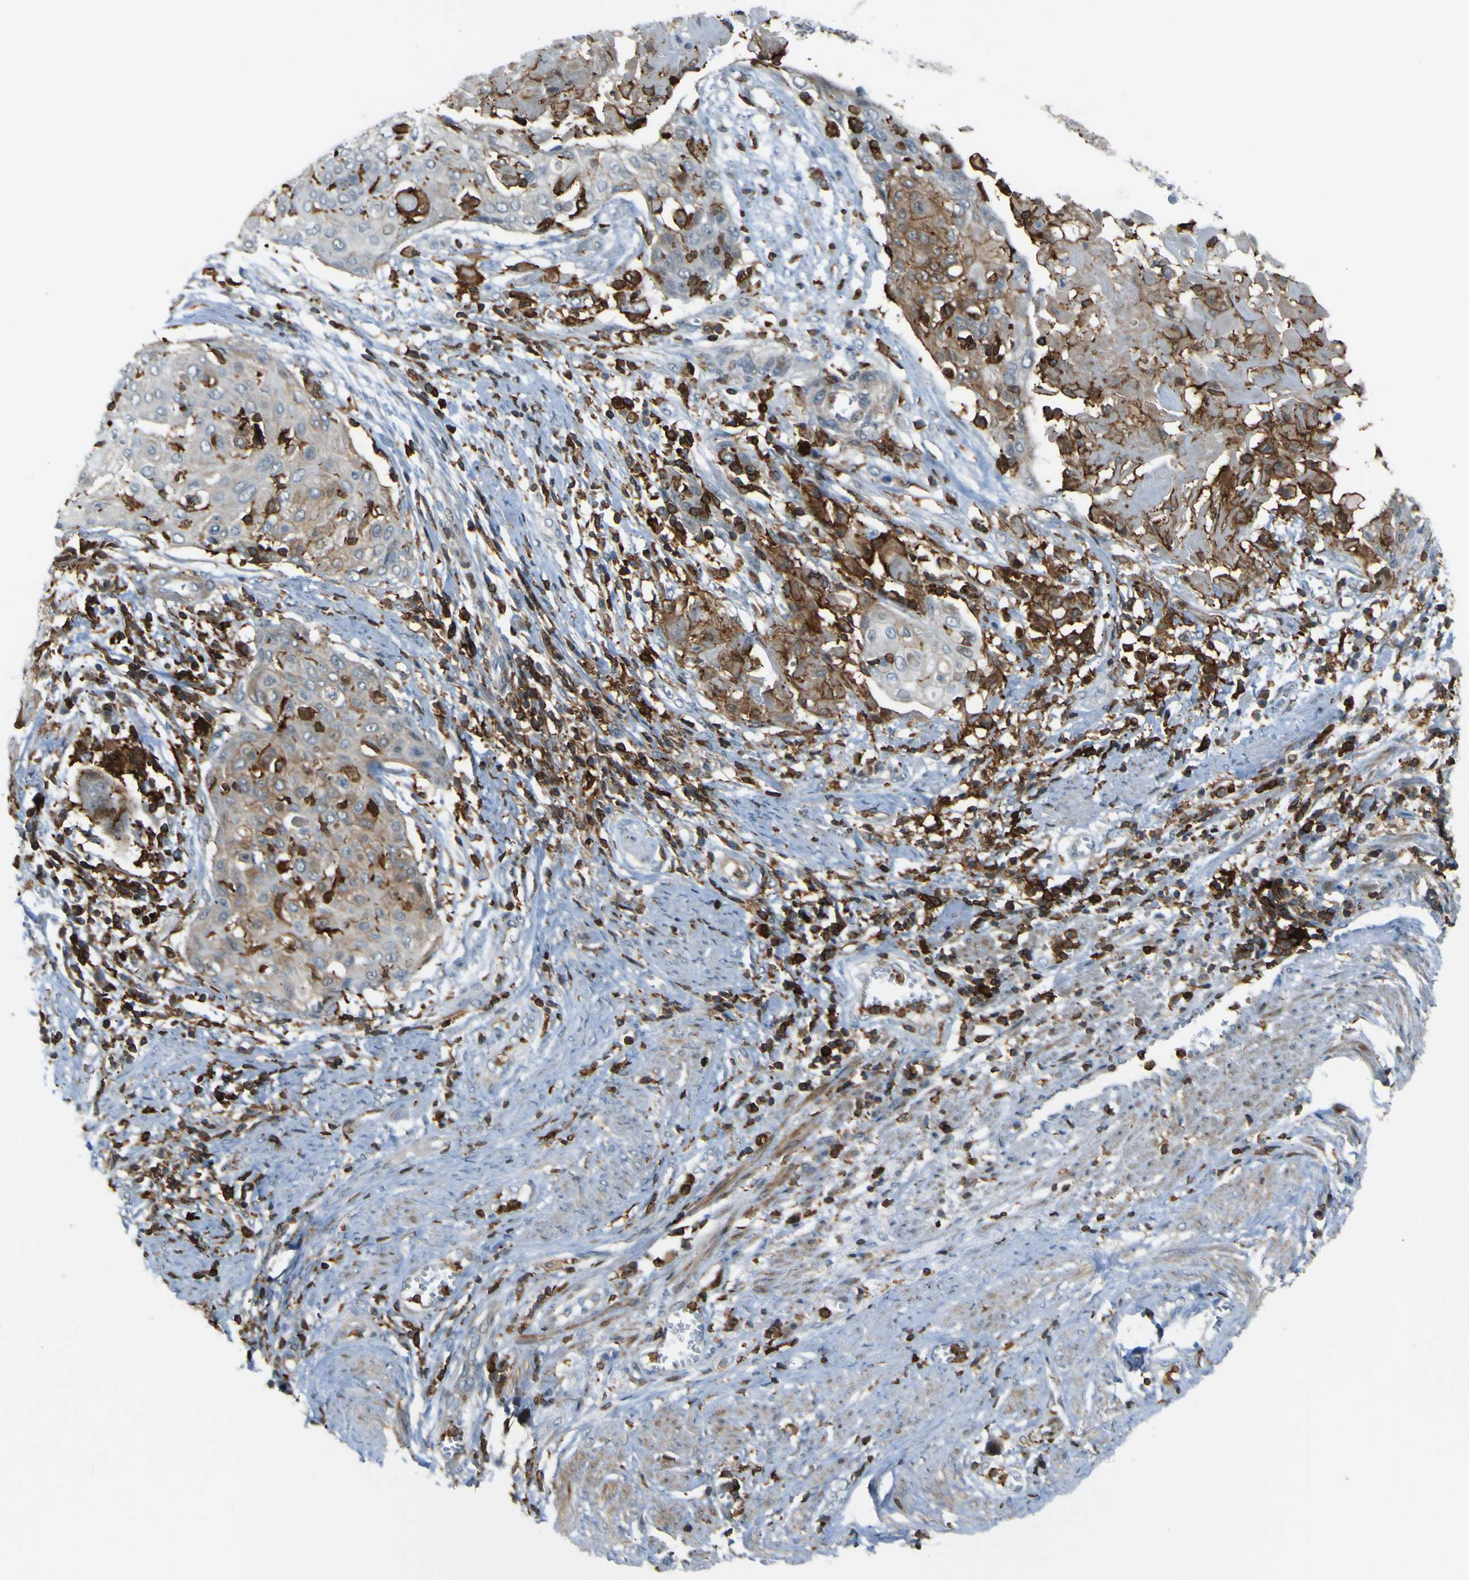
{"staining": {"intensity": "weak", "quantity": "<25%", "location": "cytoplasmic/membranous"}, "tissue": "cervical cancer", "cell_type": "Tumor cells", "image_type": "cancer", "snomed": [{"axis": "morphology", "description": "Squamous cell carcinoma, NOS"}, {"axis": "topography", "description": "Cervix"}], "caption": "There is no significant staining in tumor cells of cervical squamous cell carcinoma.", "gene": "PCDHB5", "patient": {"sex": "female", "age": 39}}